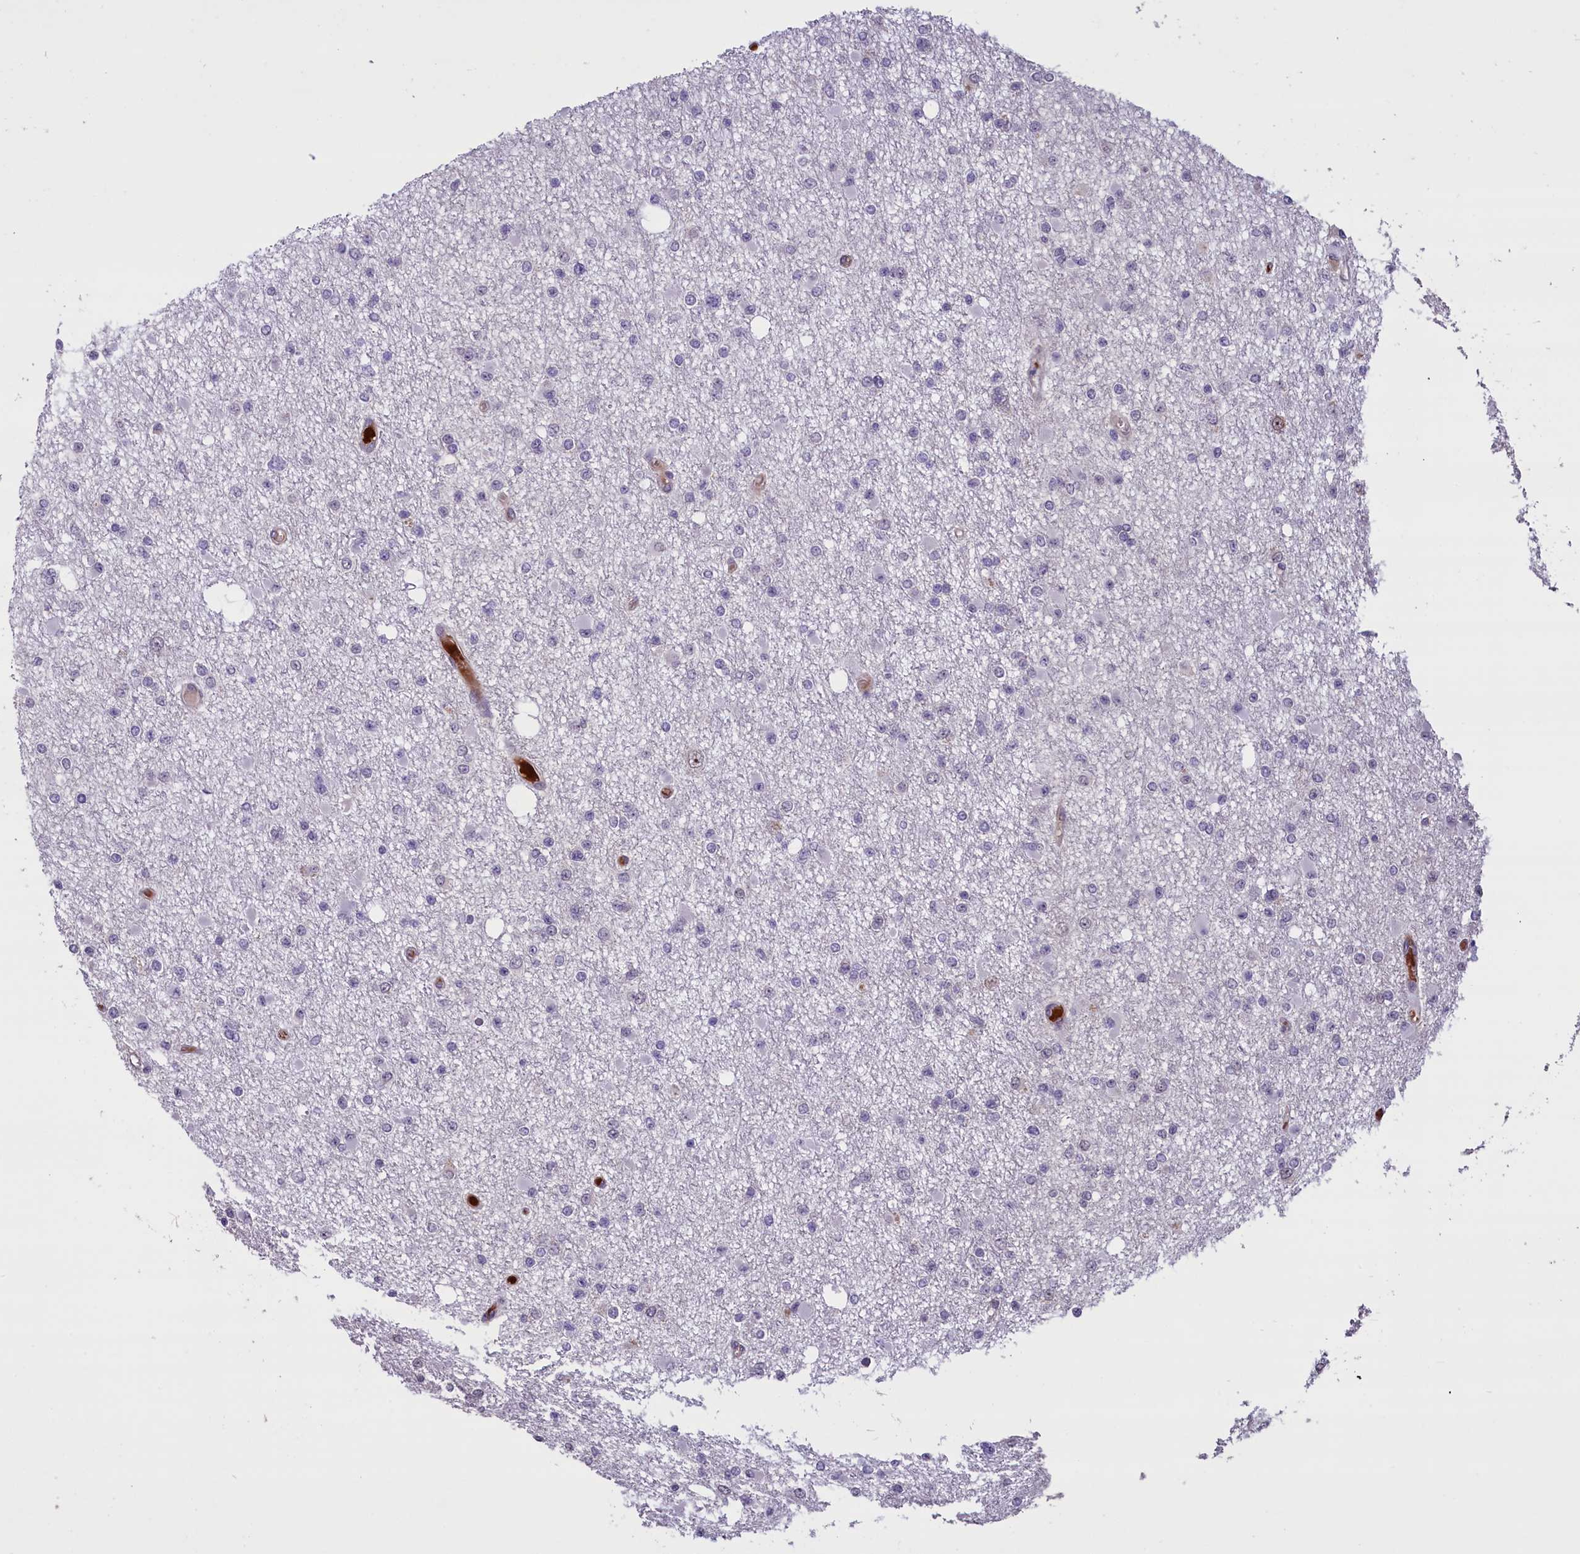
{"staining": {"intensity": "negative", "quantity": "none", "location": "none"}, "tissue": "glioma", "cell_type": "Tumor cells", "image_type": "cancer", "snomed": [{"axis": "morphology", "description": "Glioma, malignant, Low grade"}, {"axis": "topography", "description": "Brain"}], "caption": "Histopathology image shows no protein staining in tumor cells of glioma tissue.", "gene": "SHFL", "patient": {"sex": "female", "age": 22}}